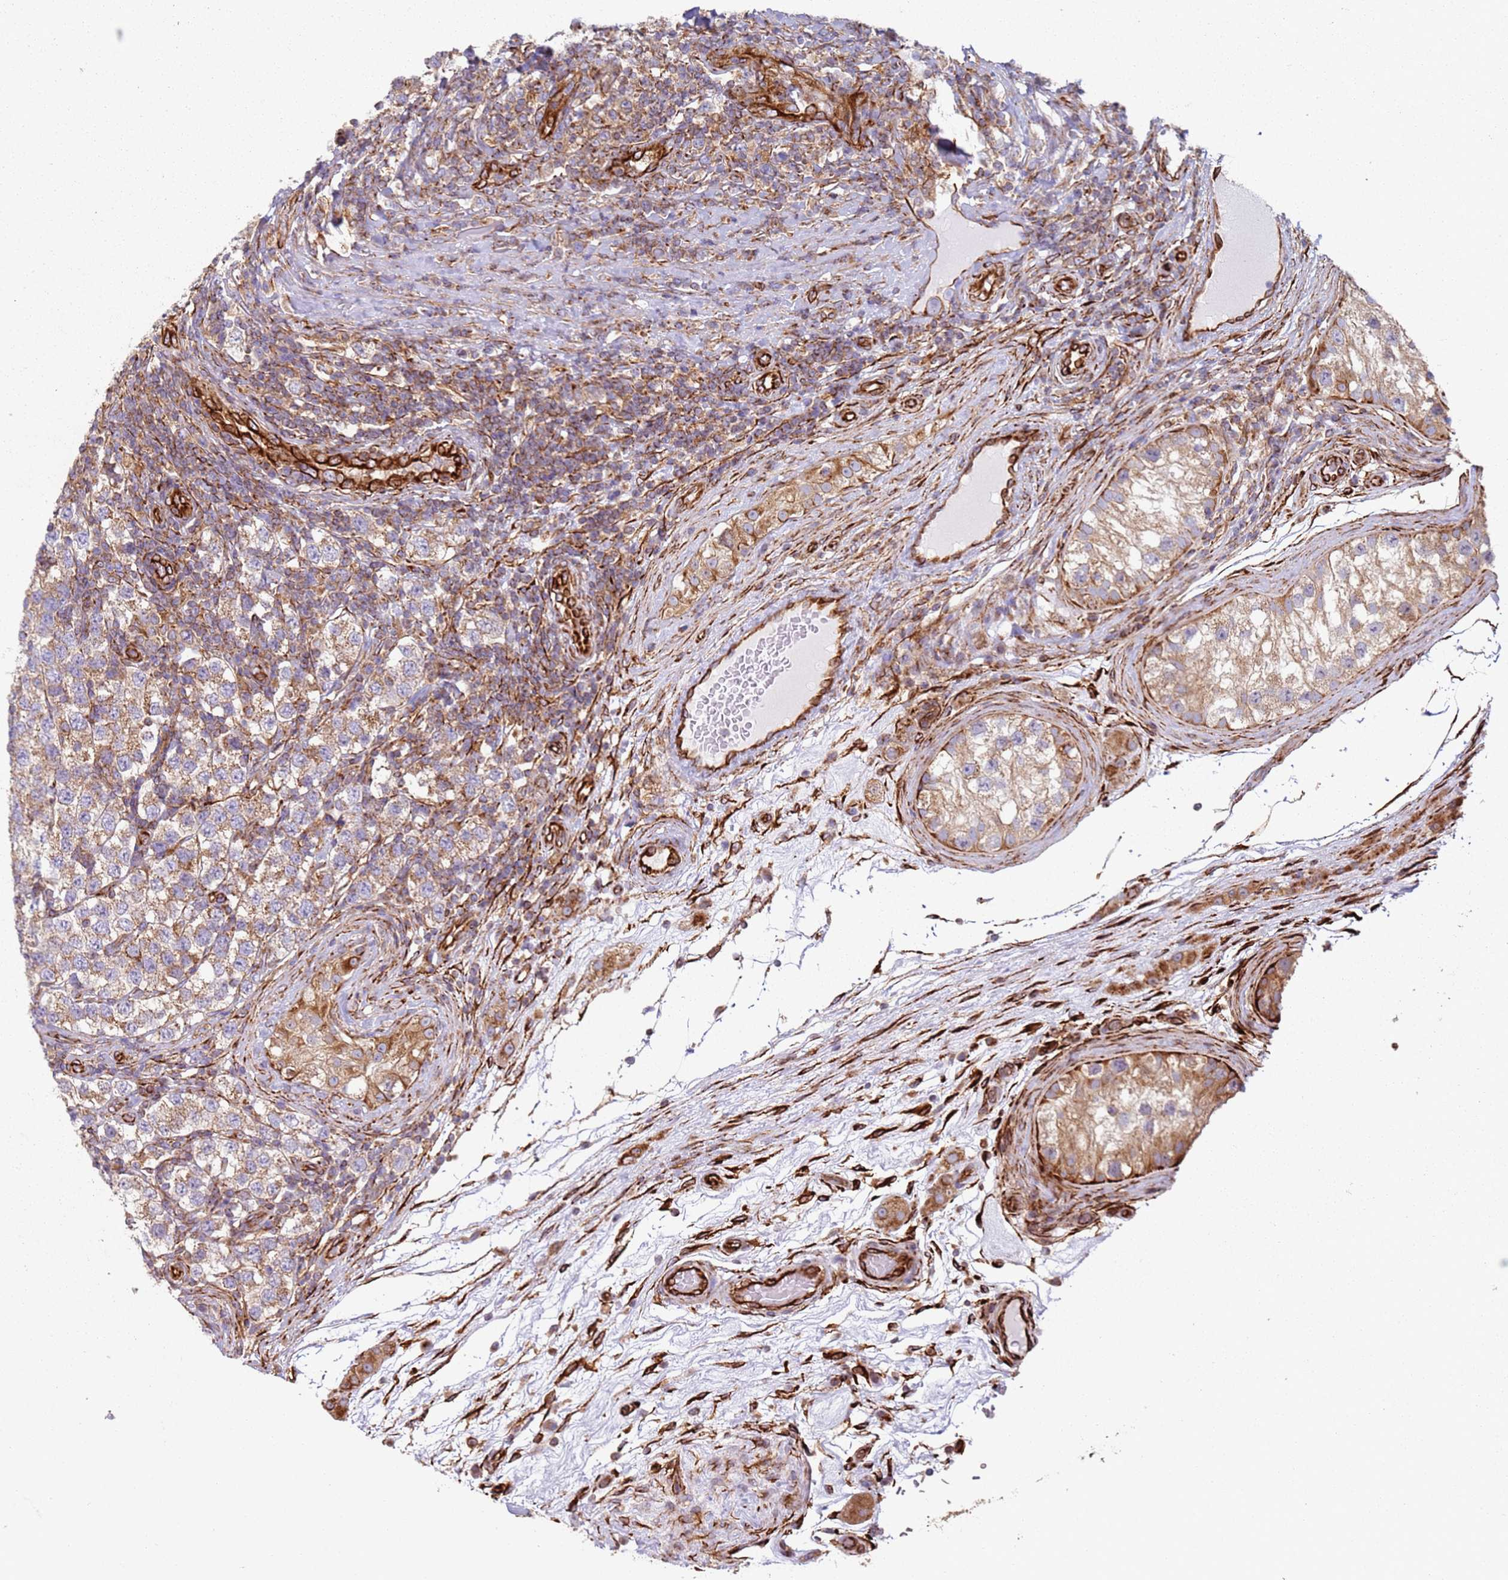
{"staining": {"intensity": "moderate", "quantity": ">75%", "location": "cytoplasmic/membranous"}, "tissue": "testis cancer", "cell_type": "Tumor cells", "image_type": "cancer", "snomed": [{"axis": "morphology", "description": "Seminoma, NOS"}, {"axis": "topography", "description": "Testis"}], "caption": "A histopathology image of testis cancer (seminoma) stained for a protein displays moderate cytoplasmic/membranous brown staining in tumor cells.", "gene": "SNAPIN", "patient": {"sex": "male", "age": 34}}